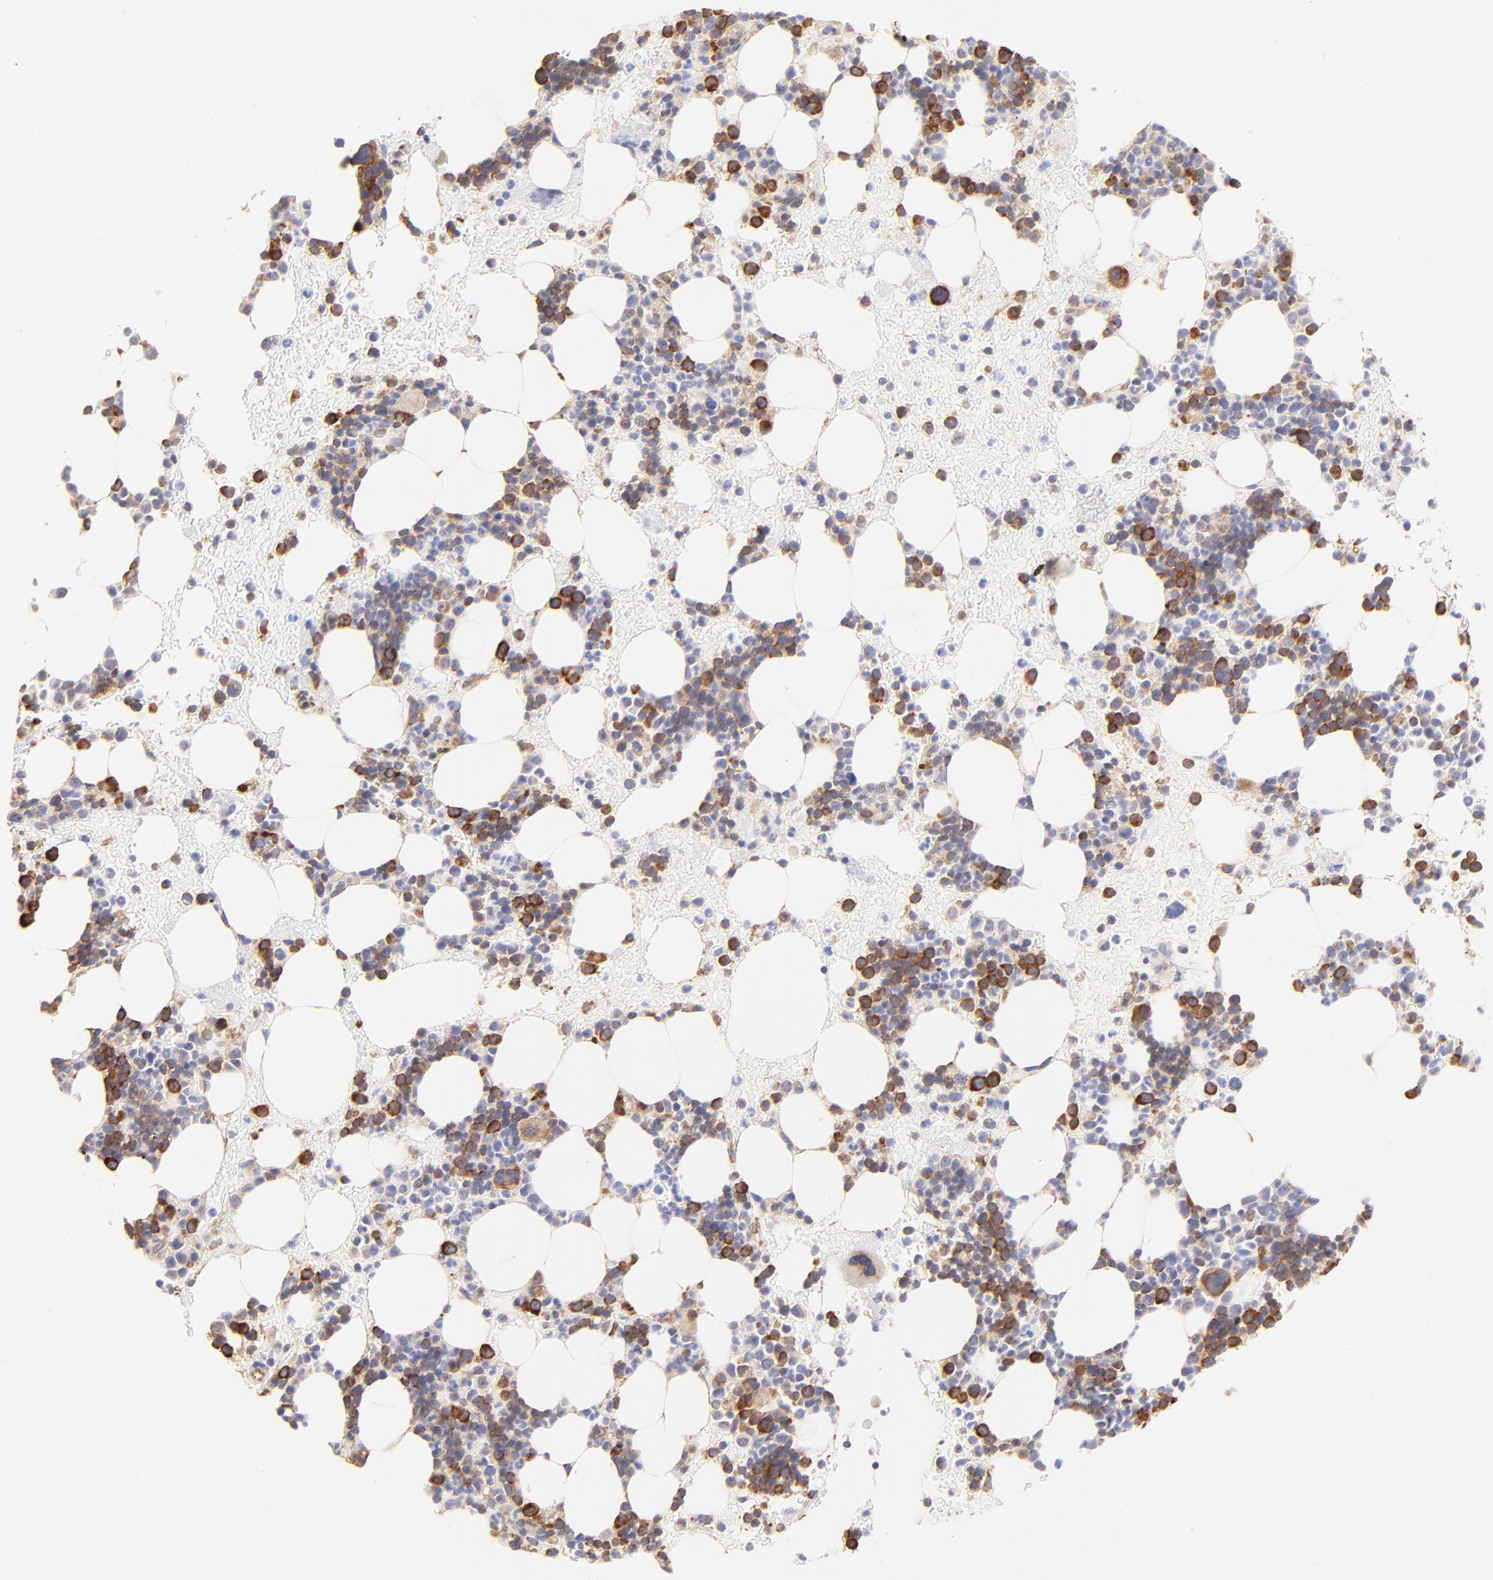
{"staining": {"intensity": "moderate", "quantity": "25%-75%", "location": "cytoplasmic/membranous"}, "tissue": "bone marrow", "cell_type": "Hematopoietic cells", "image_type": "normal", "snomed": [{"axis": "morphology", "description": "Normal tissue, NOS"}, {"axis": "topography", "description": "Bone marrow"}], "caption": "IHC of normal bone marrow reveals medium levels of moderate cytoplasmic/membranous positivity in about 25%-75% of hematopoietic cells.", "gene": "RPL30", "patient": {"sex": "male", "age": 17}}